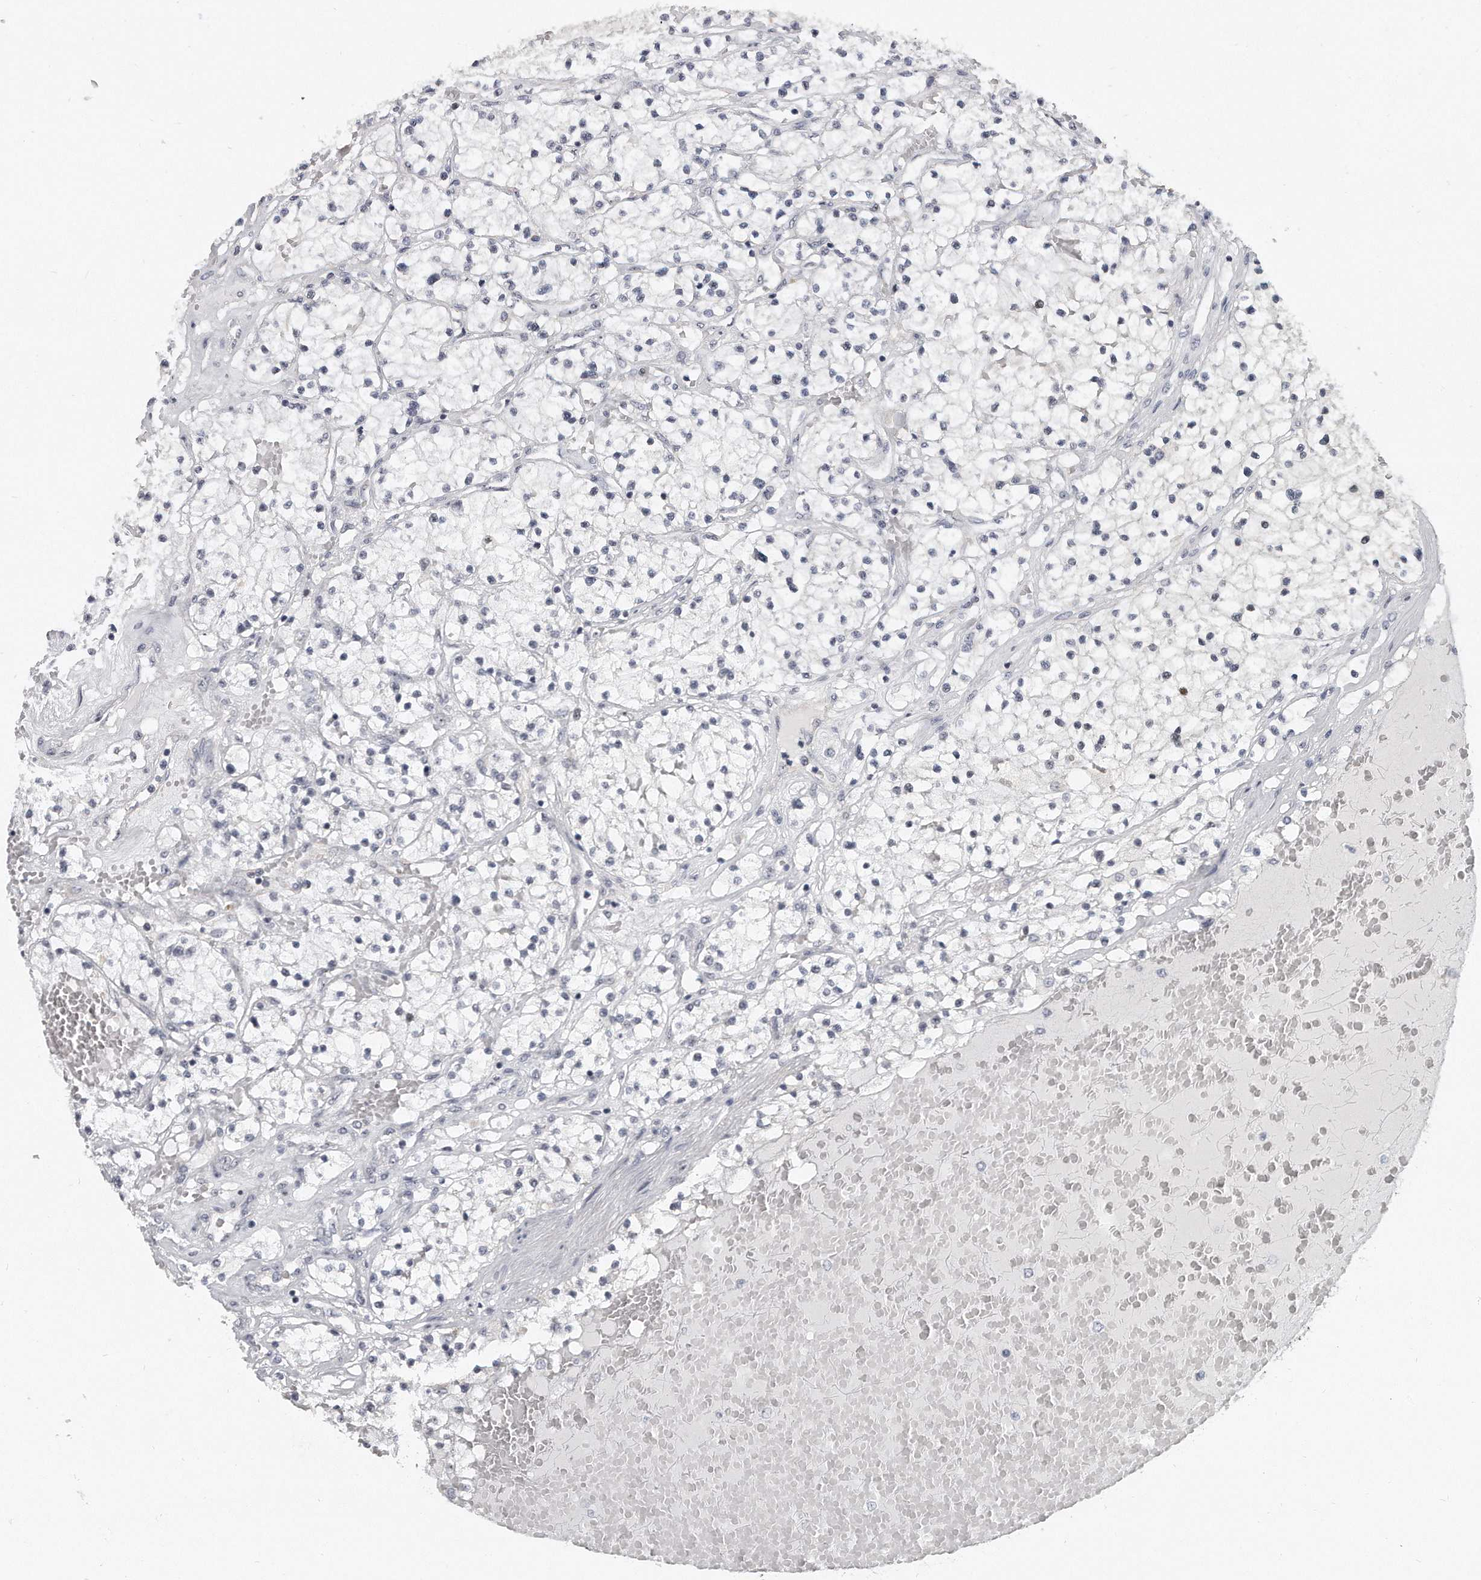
{"staining": {"intensity": "negative", "quantity": "none", "location": "none"}, "tissue": "renal cancer", "cell_type": "Tumor cells", "image_type": "cancer", "snomed": [{"axis": "morphology", "description": "Normal tissue, NOS"}, {"axis": "morphology", "description": "Adenocarcinoma, NOS"}, {"axis": "topography", "description": "Kidney"}], "caption": "Immunohistochemistry of renal cancer (adenocarcinoma) exhibits no staining in tumor cells.", "gene": "TFCP2L1", "patient": {"sex": "male", "age": 68}}